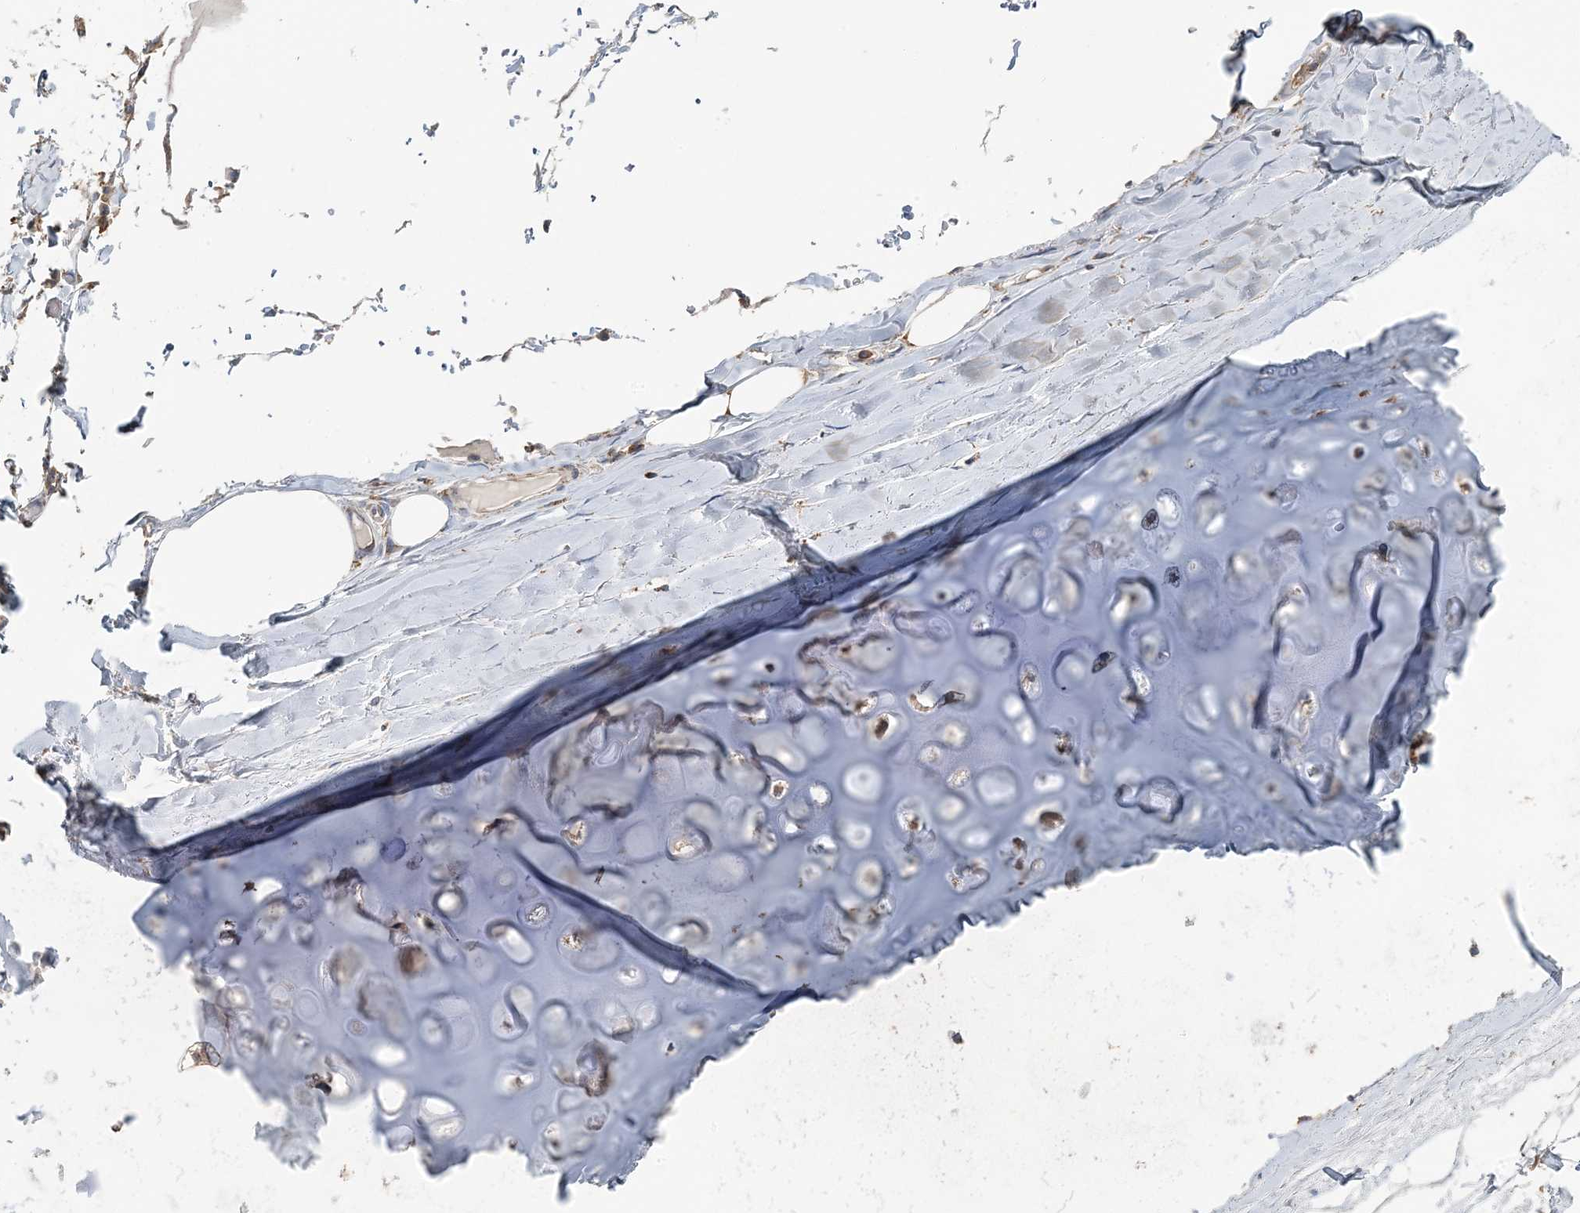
{"staining": {"intensity": "weak", "quantity": ">75%", "location": "cytoplasmic/membranous"}, "tissue": "adipose tissue", "cell_type": "Adipocytes", "image_type": "normal", "snomed": [{"axis": "morphology", "description": "Normal tissue, NOS"}, {"axis": "topography", "description": "Bronchus"}], "caption": "Brown immunohistochemical staining in benign human adipose tissue shows weak cytoplasmic/membranous expression in approximately >75% of adipocytes.", "gene": "TMLHE", "patient": {"sex": "male", "age": 66}}